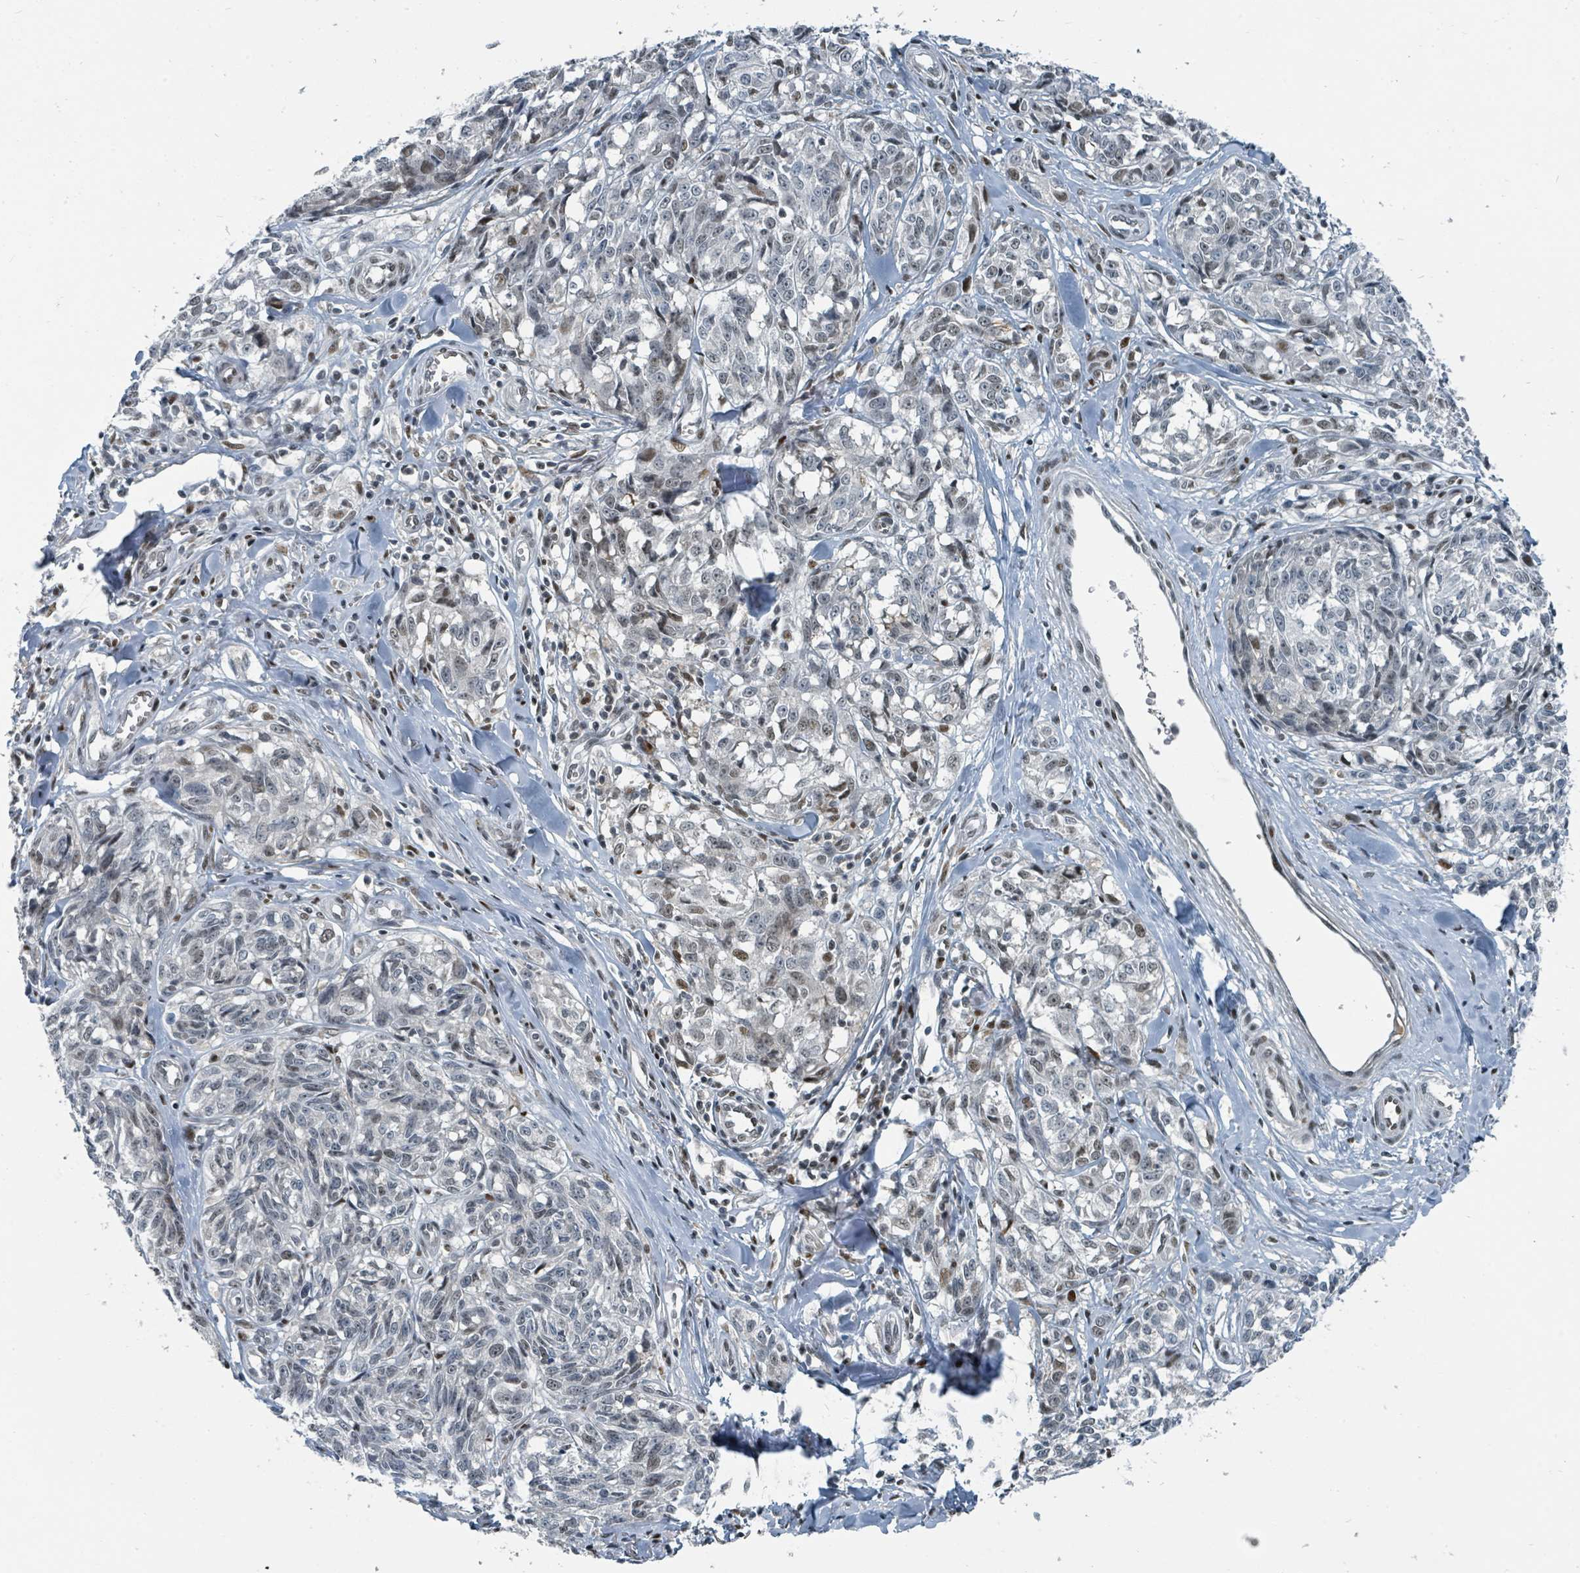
{"staining": {"intensity": "weak", "quantity": "<25%", "location": "nuclear"}, "tissue": "melanoma", "cell_type": "Tumor cells", "image_type": "cancer", "snomed": [{"axis": "morphology", "description": "Normal tissue, NOS"}, {"axis": "morphology", "description": "Malignant melanoma, NOS"}, {"axis": "topography", "description": "Skin"}], "caption": "Protein analysis of melanoma demonstrates no significant staining in tumor cells.", "gene": "UCK1", "patient": {"sex": "female", "age": 64}}